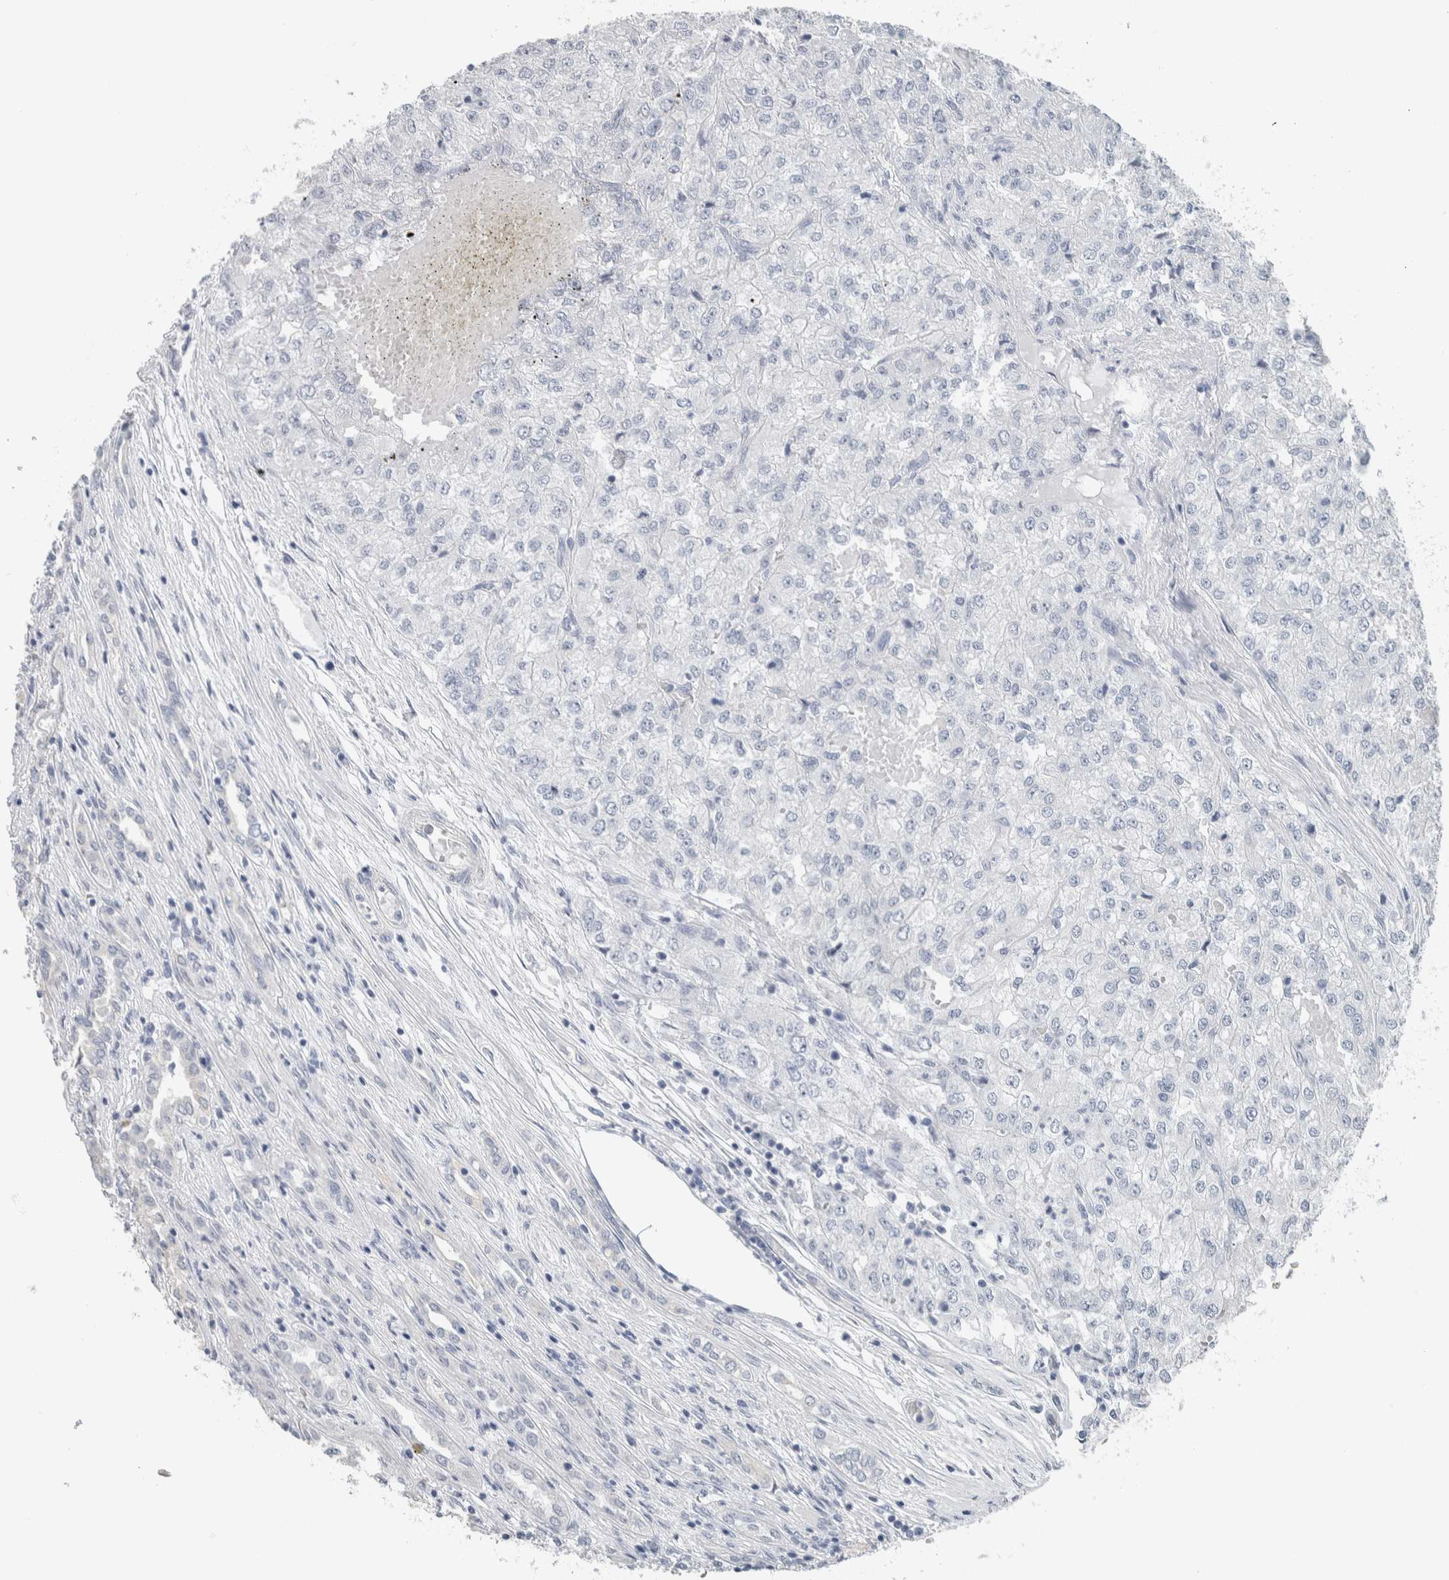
{"staining": {"intensity": "negative", "quantity": "none", "location": "none"}, "tissue": "renal cancer", "cell_type": "Tumor cells", "image_type": "cancer", "snomed": [{"axis": "morphology", "description": "Adenocarcinoma, NOS"}, {"axis": "topography", "description": "Kidney"}], "caption": "Micrograph shows no significant protein positivity in tumor cells of renal adenocarcinoma. The staining was performed using DAB to visualize the protein expression in brown, while the nuclei were stained in blue with hematoxylin (Magnification: 20x).", "gene": "NEFM", "patient": {"sex": "female", "age": 54}}